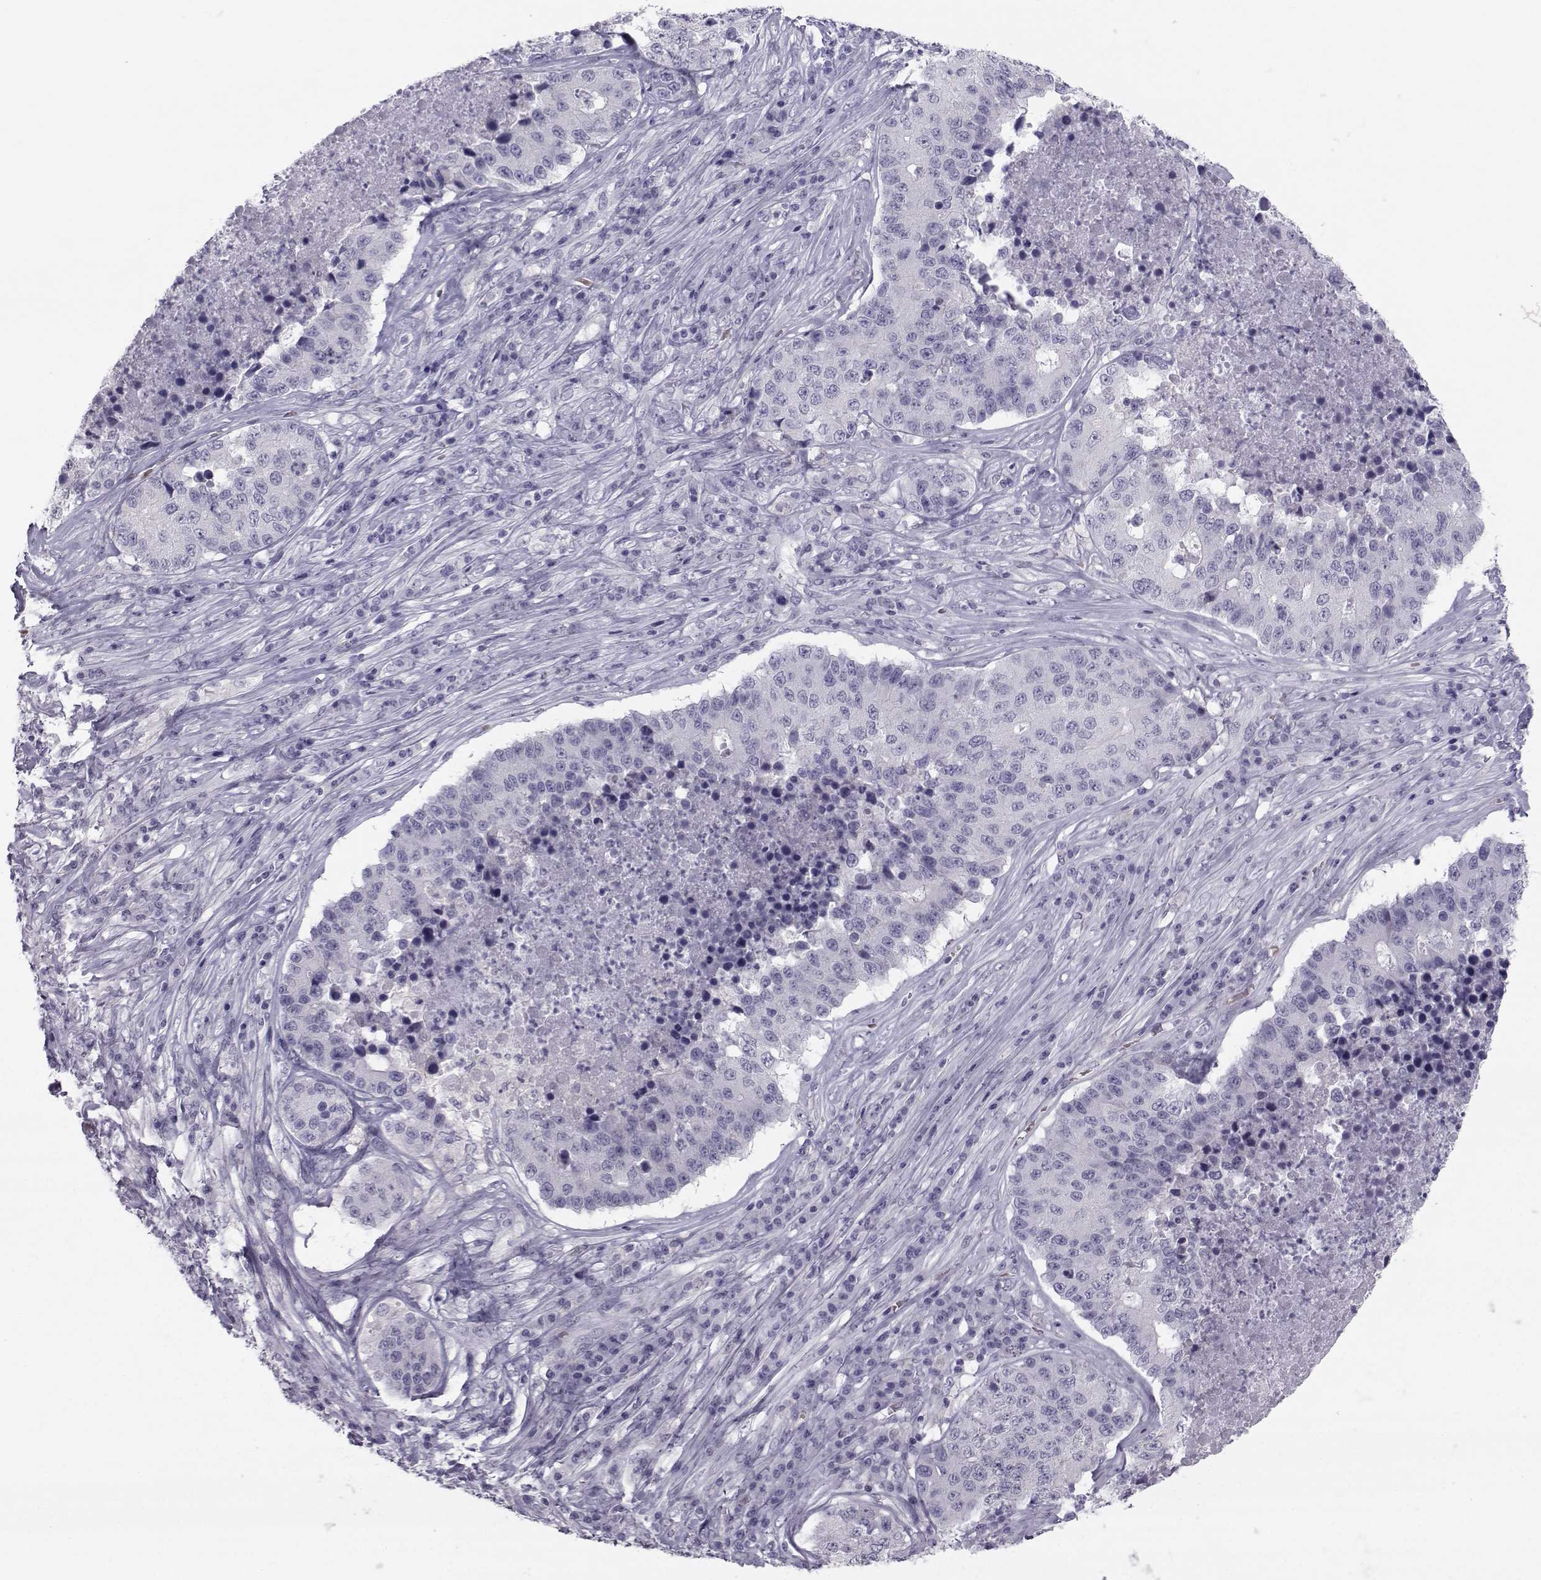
{"staining": {"intensity": "negative", "quantity": "none", "location": "none"}, "tissue": "stomach cancer", "cell_type": "Tumor cells", "image_type": "cancer", "snomed": [{"axis": "morphology", "description": "Adenocarcinoma, NOS"}, {"axis": "topography", "description": "Stomach"}], "caption": "An immunohistochemistry micrograph of adenocarcinoma (stomach) is shown. There is no staining in tumor cells of adenocarcinoma (stomach).", "gene": "GARIN3", "patient": {"sex": "male", "age": 71}}